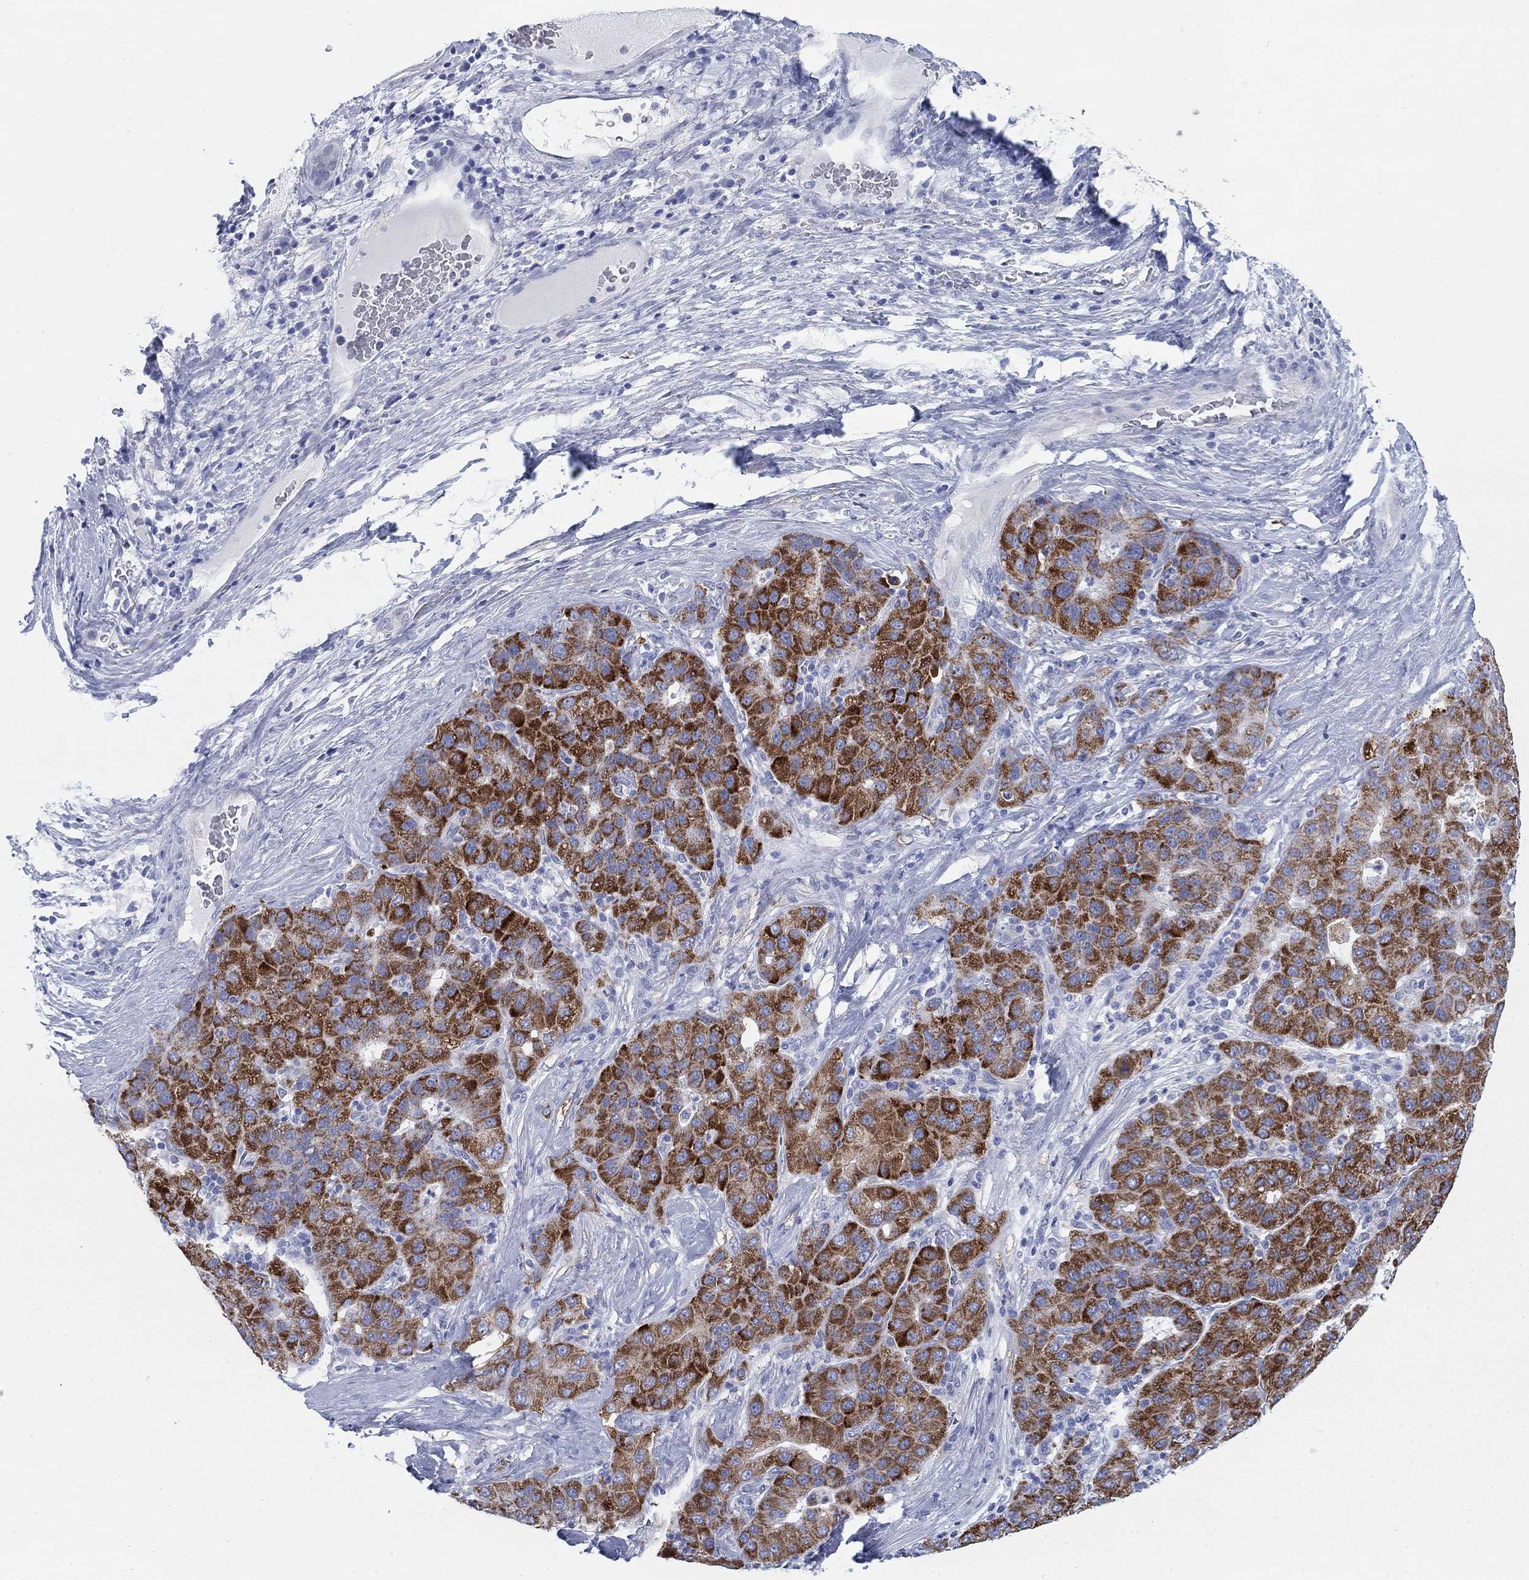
{"staining": {"intensity": "strong", "quantity": ">75%", "location": "cytoplasmic/membranous"}, "tissue": "liver cancer", "cell_type": "Tumor cells", "image_type": "cancer", "snomed": [{"axis": "morphology", "description": "Carcinoma, Hepatocellular, NOS"}, {"axis": "topography", "description": "Liver"}], "caption": "IHC image of liver hepatocellular carcinoma stained for a protein (brown), which shows high levels of strong cytoplasmic/membranous expression in approximately >75% of tumor cells.", "gene": "SCCPDH", "patient": {"sex": "male", "age": 65}}